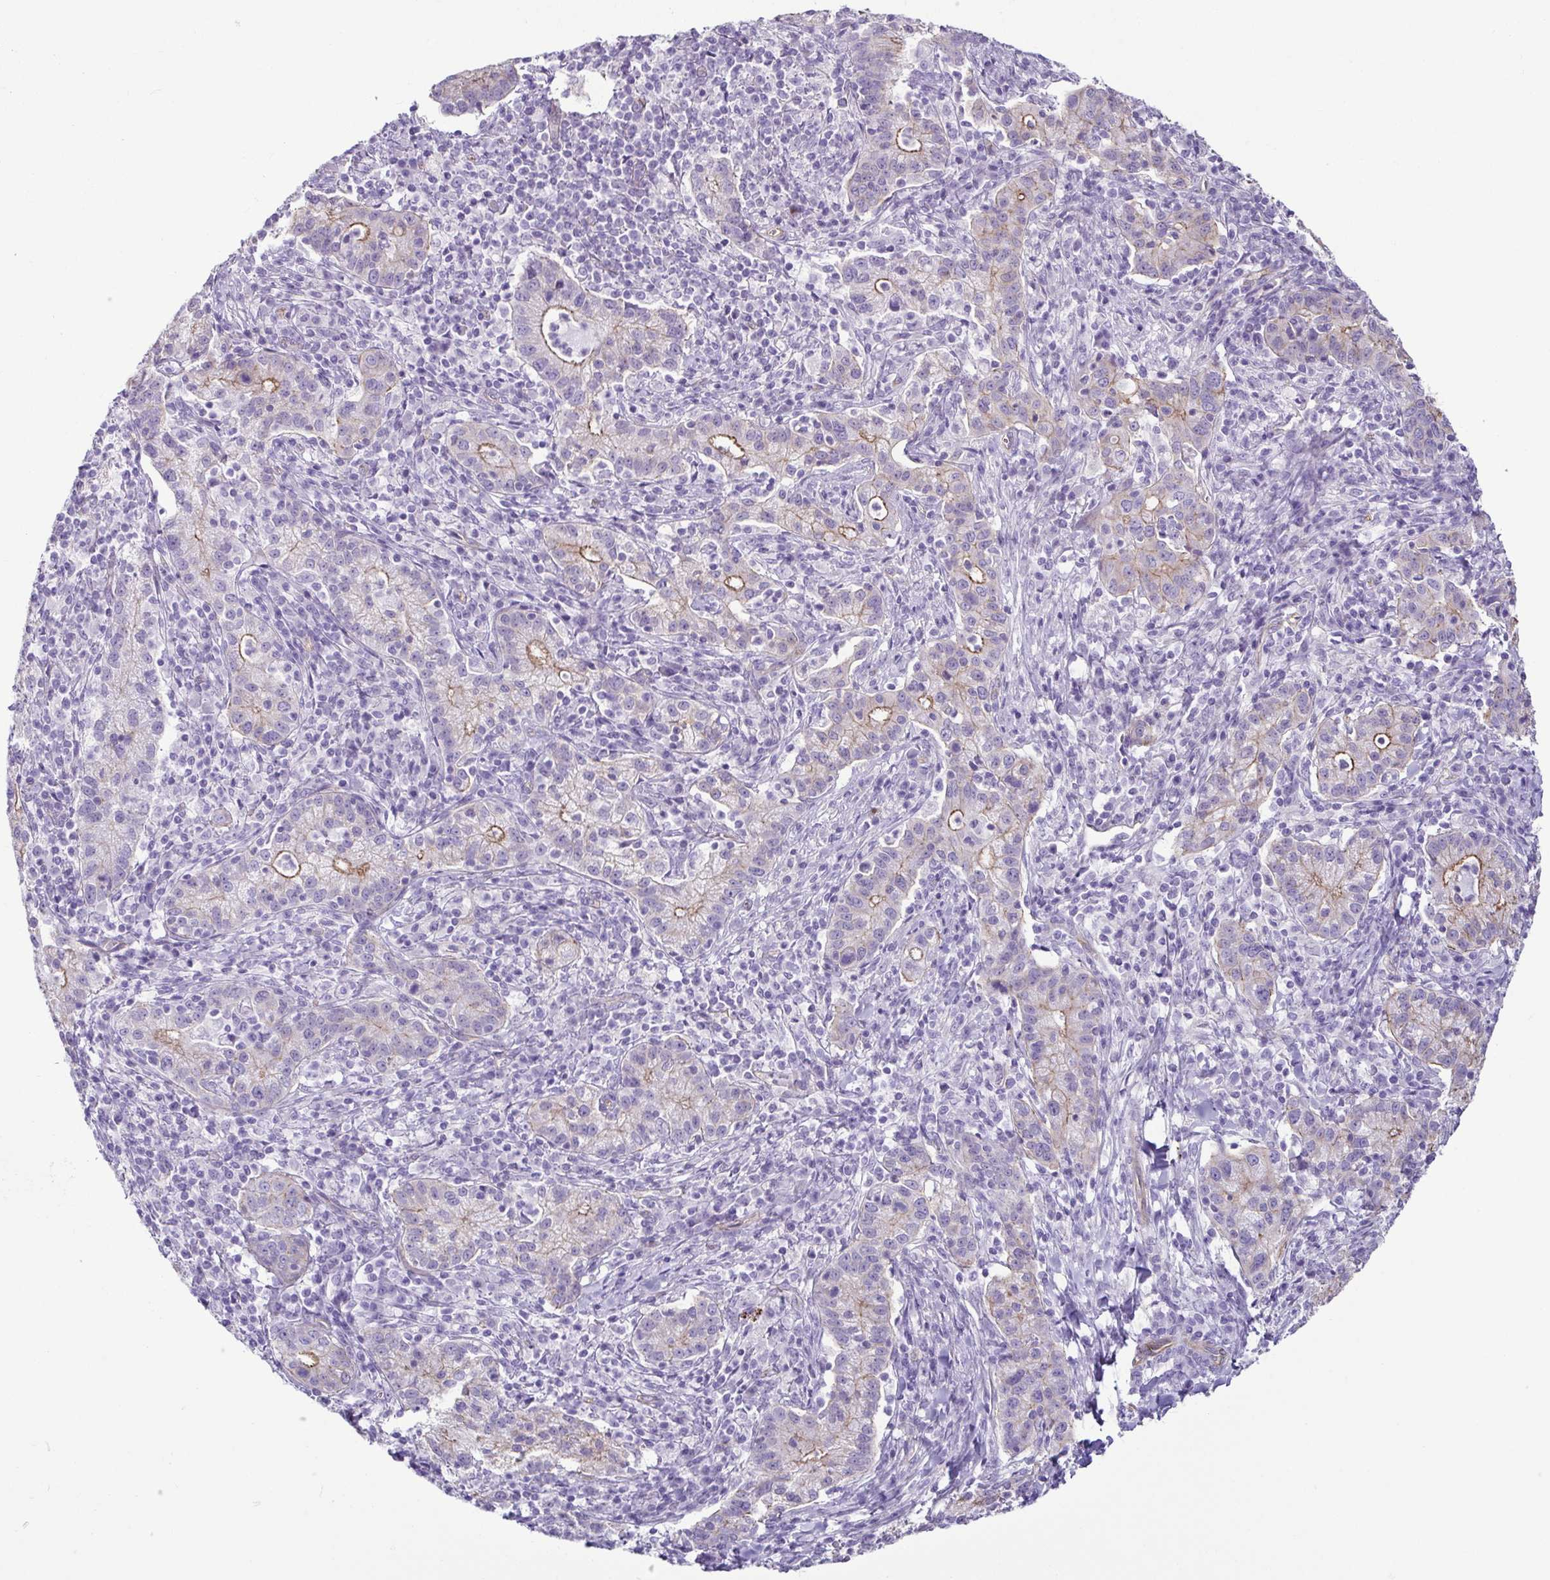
{"staining": {"intensity": "moderate", "quantity": "<25%", "location": "cytoplasmic/membranous"}, "tissue": "cervical cancer", "cell_type": "Tumor cells", "image_type": "cancer", "snomed": [{"axis": "morphology", "description": "Normal tissue, NOS"}, {"axis": "morphology", "description": "Adenocarcinoma, NOS"}, {"axis": "topography", "description": "Cervix"}], "caption": "The image exhibits staining of cervical cancer (adenocarcinoma), revealing moderate cytoplasmic/membranous protein positivity (brown color) within tumor cells.", "gene": "CASP14", "patient": {"sex": "female", "age": 44}}